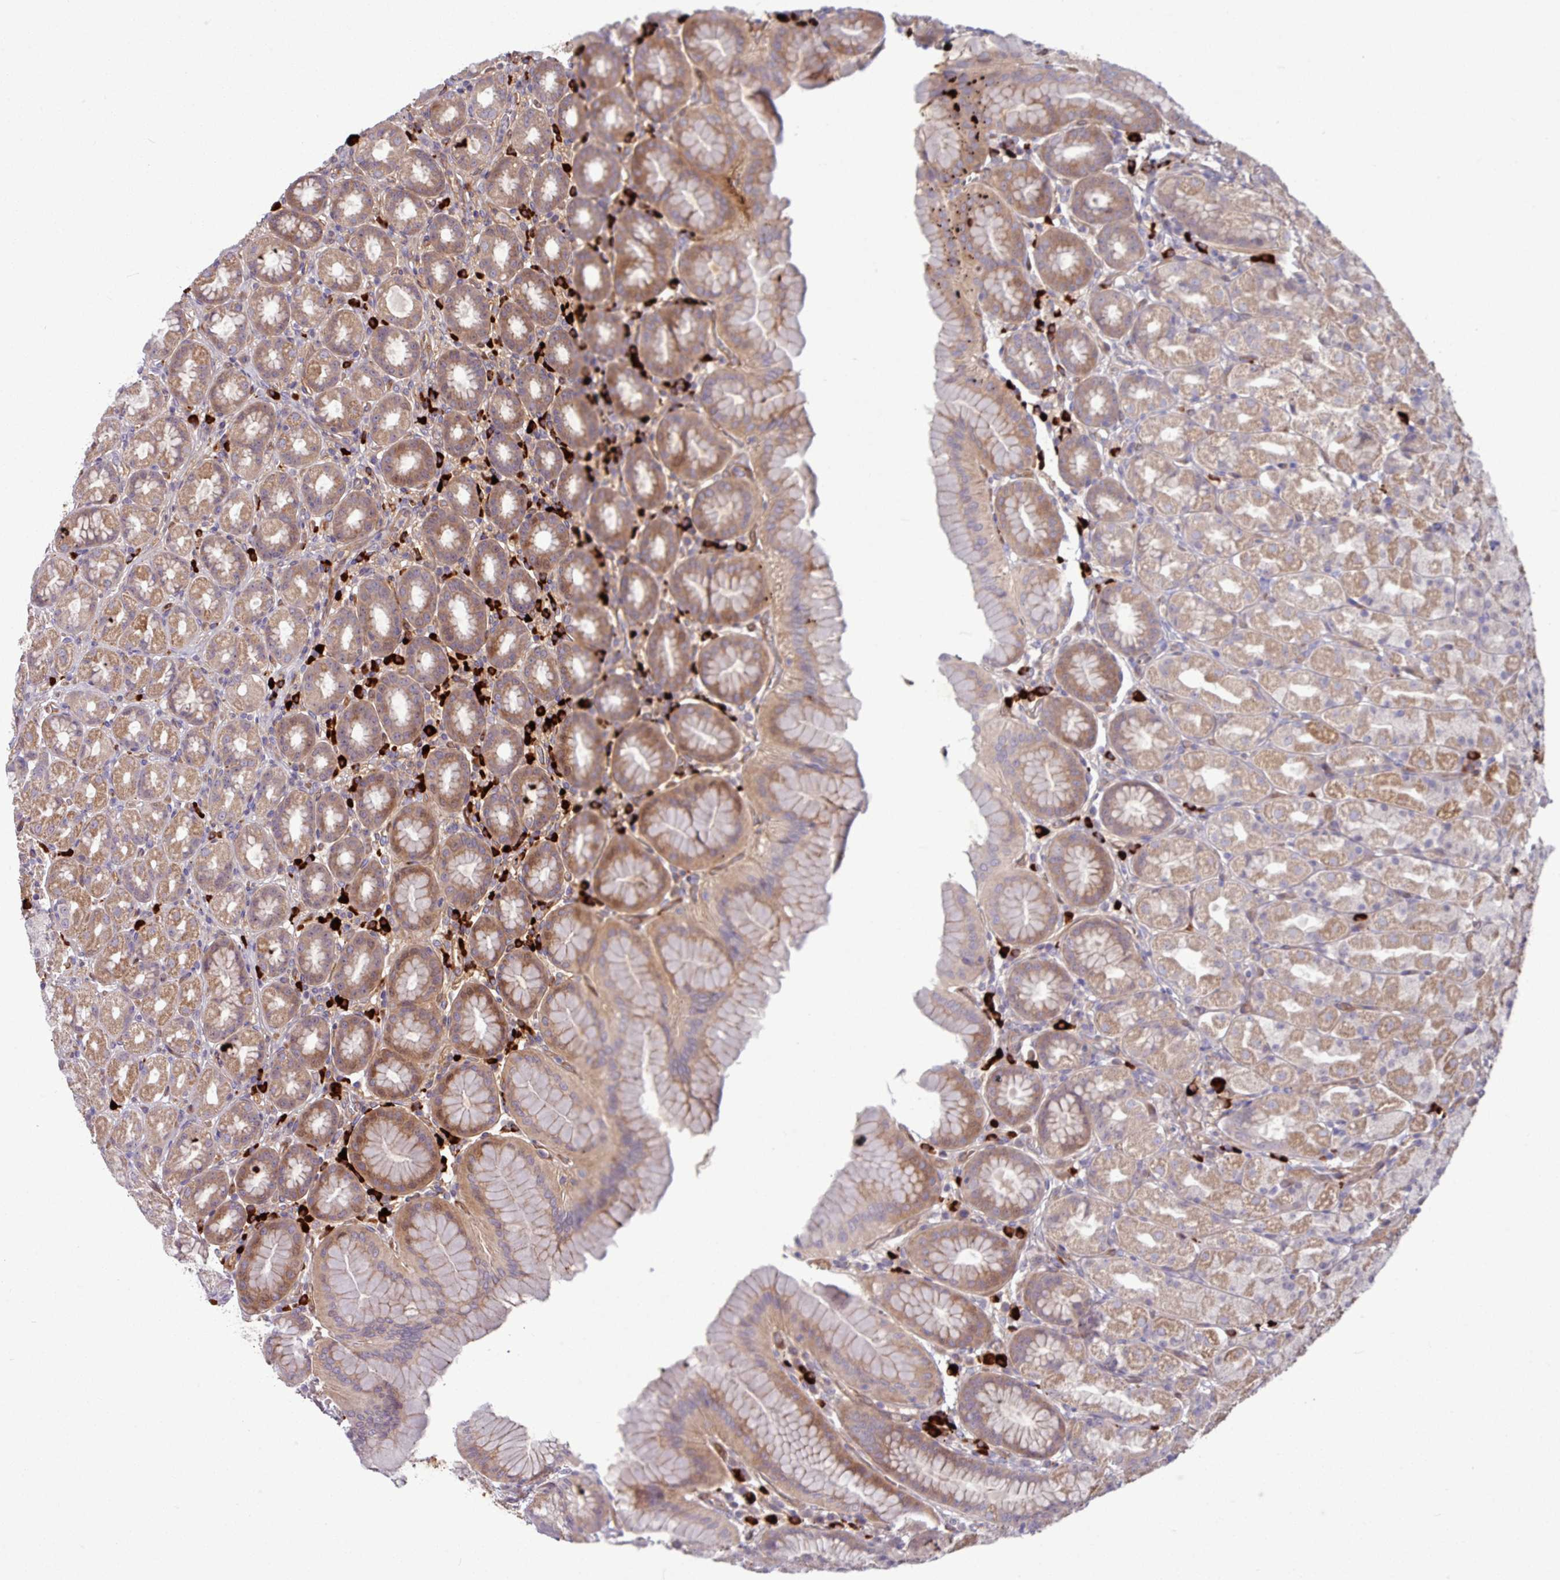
{"staining": {"intensity": "weak", "quantity": ">75%", "location": "cytoplasmic/membranous"}, "tissue": "stomach", "cell_type": "Glandular cells", "image_type": "normal", "snomed": [{"axis": "morphology", "description": "Normal tissue, NOS"}, {"axis": "topography", "description": "Stomach, upper"}, {"axis": "topography", "description": "Stomach"}], "caption": "Protein expression analysis of benign human stomach reveals weak cytoplasmic/membranous positivity in approximately >75% of glandular cells. (DAB (3,3'-diaminobenzidine) IHC with brightfield microscopy, high magnification).", "gene": "B4GALNT4", "patient": {"sex": "male", "age": 68}}